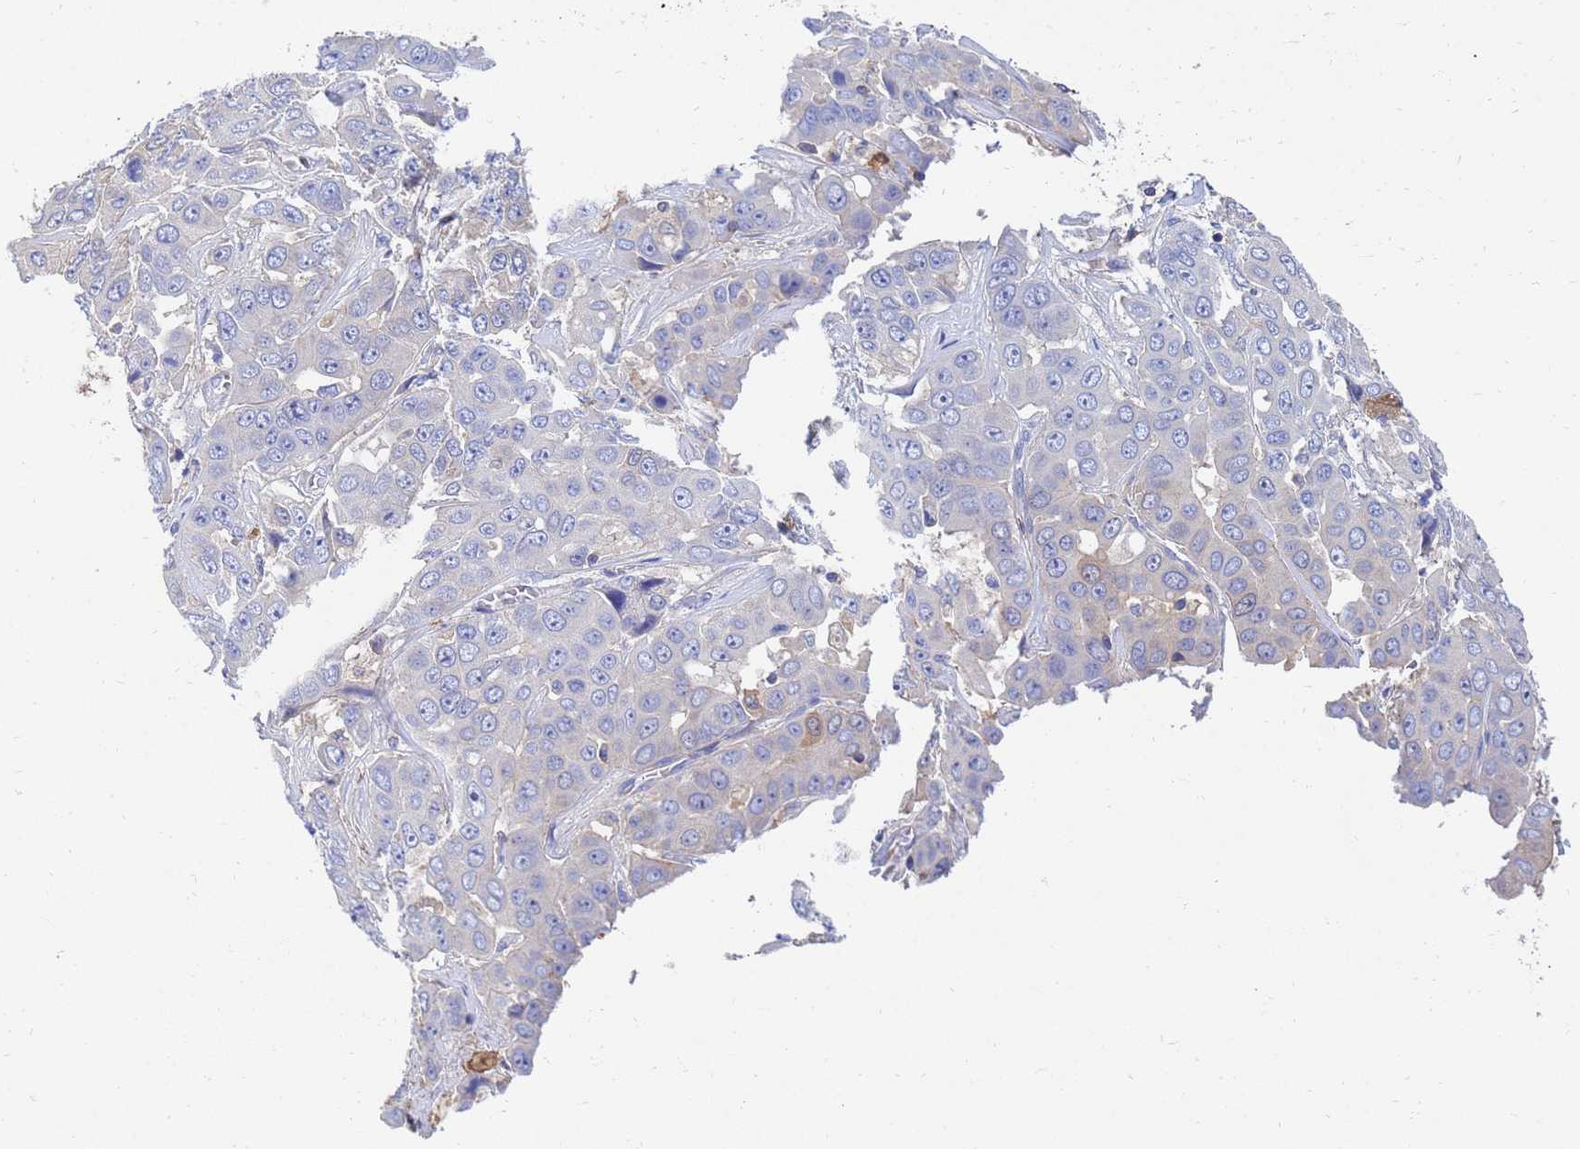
{"staining": {"intensity": "negative", "quantity": "none", "location": "none"}, "tissue": "liver cancer", "cell_type": "Tumor cells", "image_type": "cancer", "snomed": [{"axis": "morphology", "description": "Cholangiocarcinoma"}, {"axis": "topography", "description": "Liver"}], "caption": "Tumor cells are negative for brown protein staining in cholangiocarcinoma (liver). The staining is performed using DAB brown chromogen with nuclei counter-stained in using hematoxylin.", "gene": "GCHFR", "patient": {"sex": "female", "age": 52}}